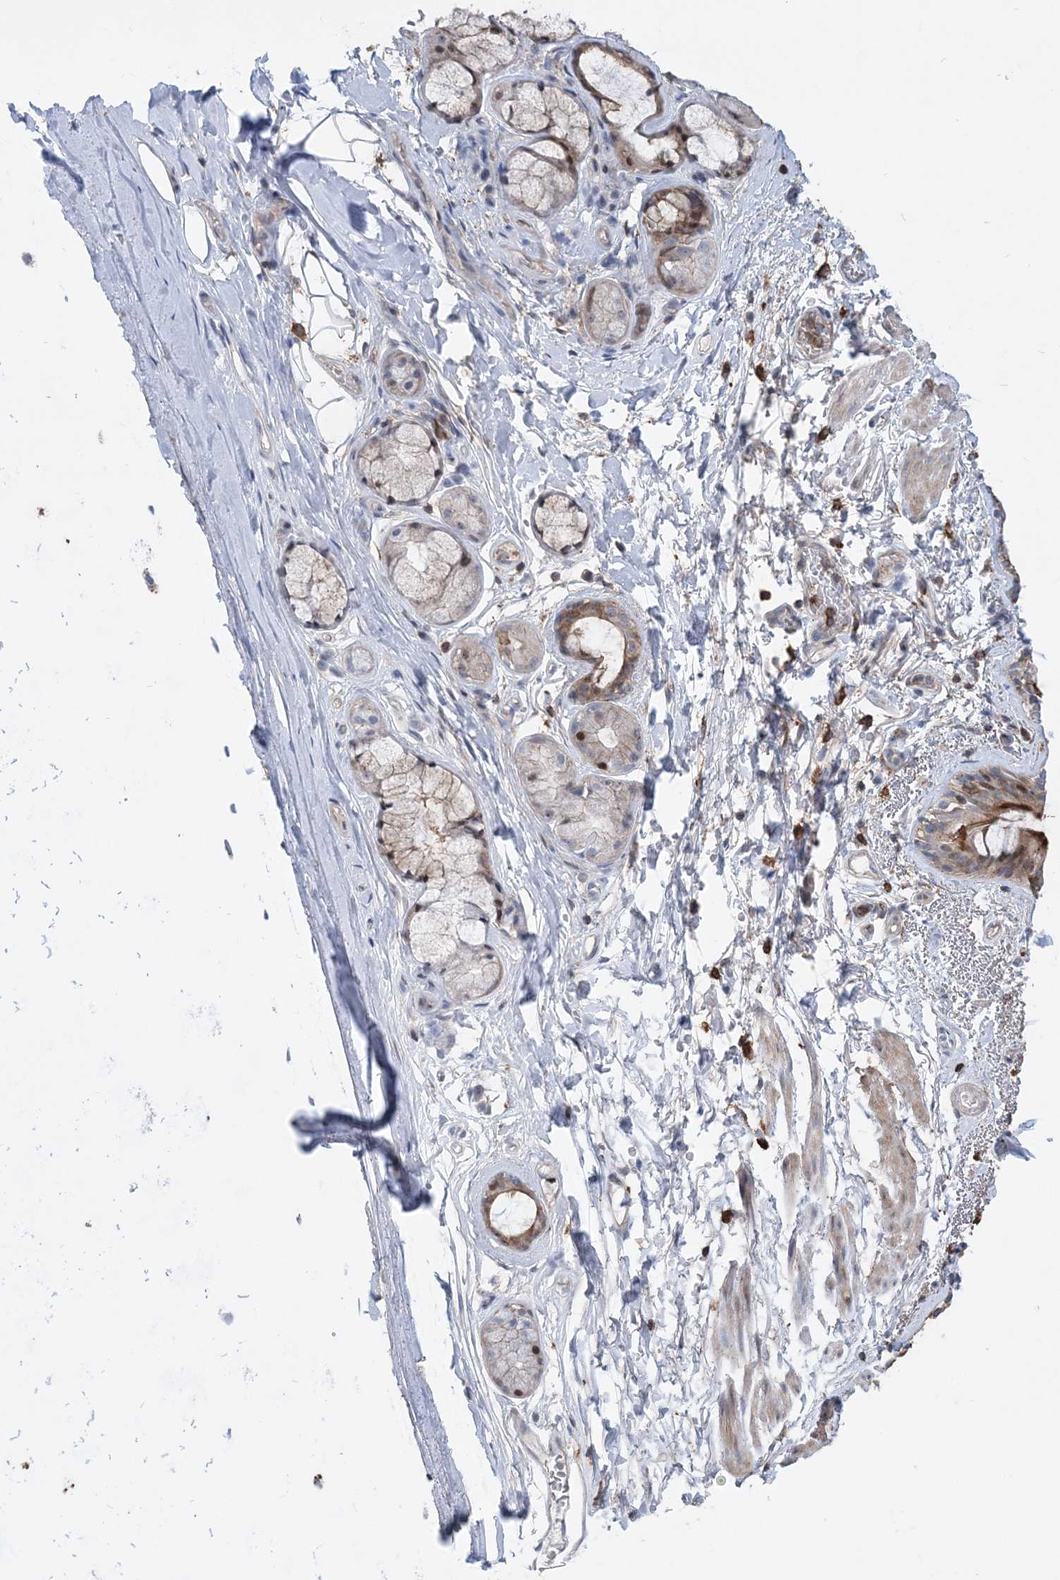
{"staining": {"intensity": "moderate", "quantity": "<25%", "location": "cytoplasmic/membranous,nuclear"}, "tissue": "adipose tissue", "cell_type": "Adipocytes", "image_type": "normal", "snomed": [{"axis": "morphology", "description": "Normal tissue, NOS"}, {"axis": "topography", "description": "Lymph node"}, {"axis": "topography", "description": "Bronchus"}], "caption": "DAB immunohistochemical staining of normal adipose tissue demonstrates moderate cytoplasmic/membranous,nuclear protein positivity in approximately <25% of adipocytes.", "gene": "RNPEPL1", "patient": {"sex": "male", "age": 63}}